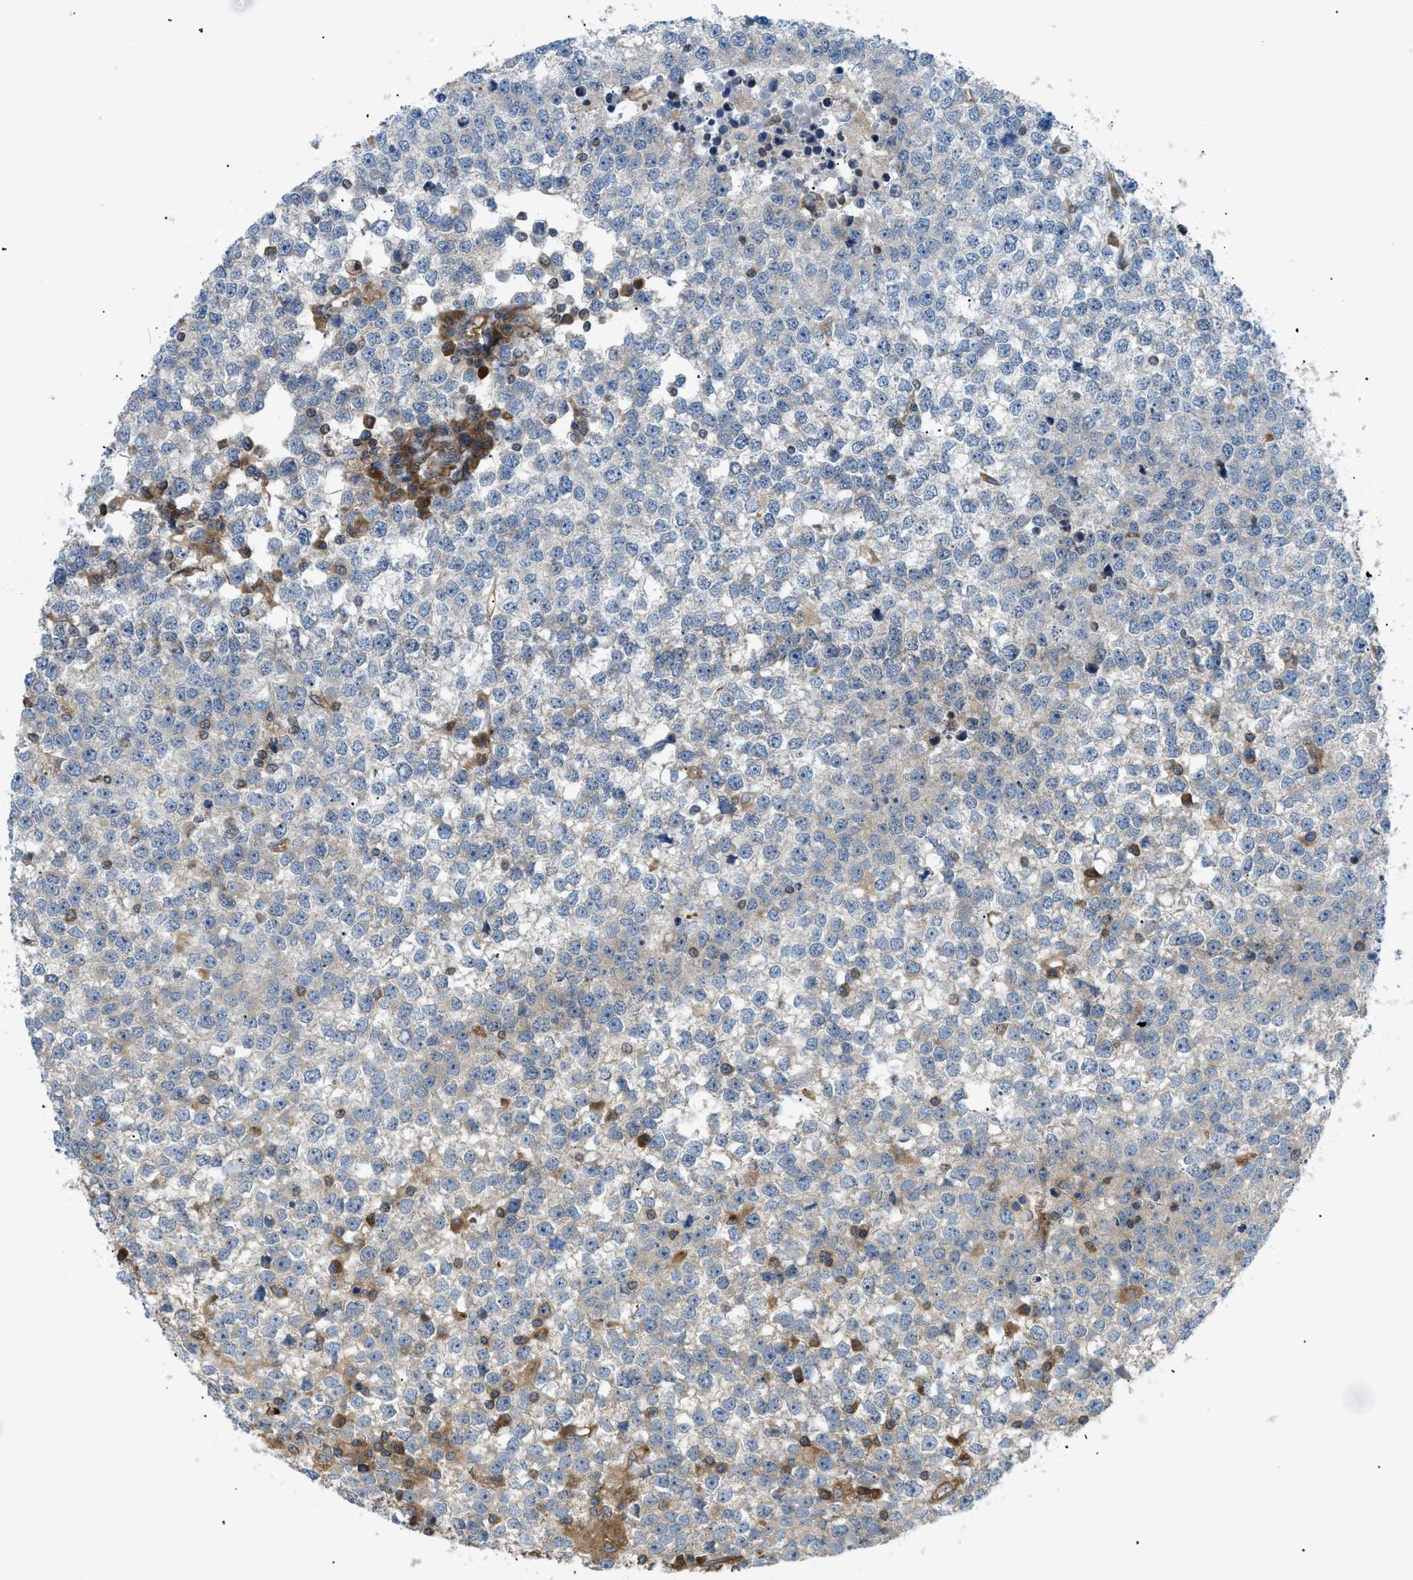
{"staining": {"intensity": "weak", "quantity": "<25%", "location": "cytoplasmic/membranous"}, "tissue": "testis cancer", "cell_type": "Tumor cells", "image_type": "cancer", "snomed": [{"axis": "morphology", "description": "Seminoma, NOS"}, {"axis": "topography", "description": "Testis"}], "caption": "Tumor cells are negative for protein expression in human seminoma (testis).", "gene": "ATP2A3", "patient": {"sex": "male", "age": 65}}